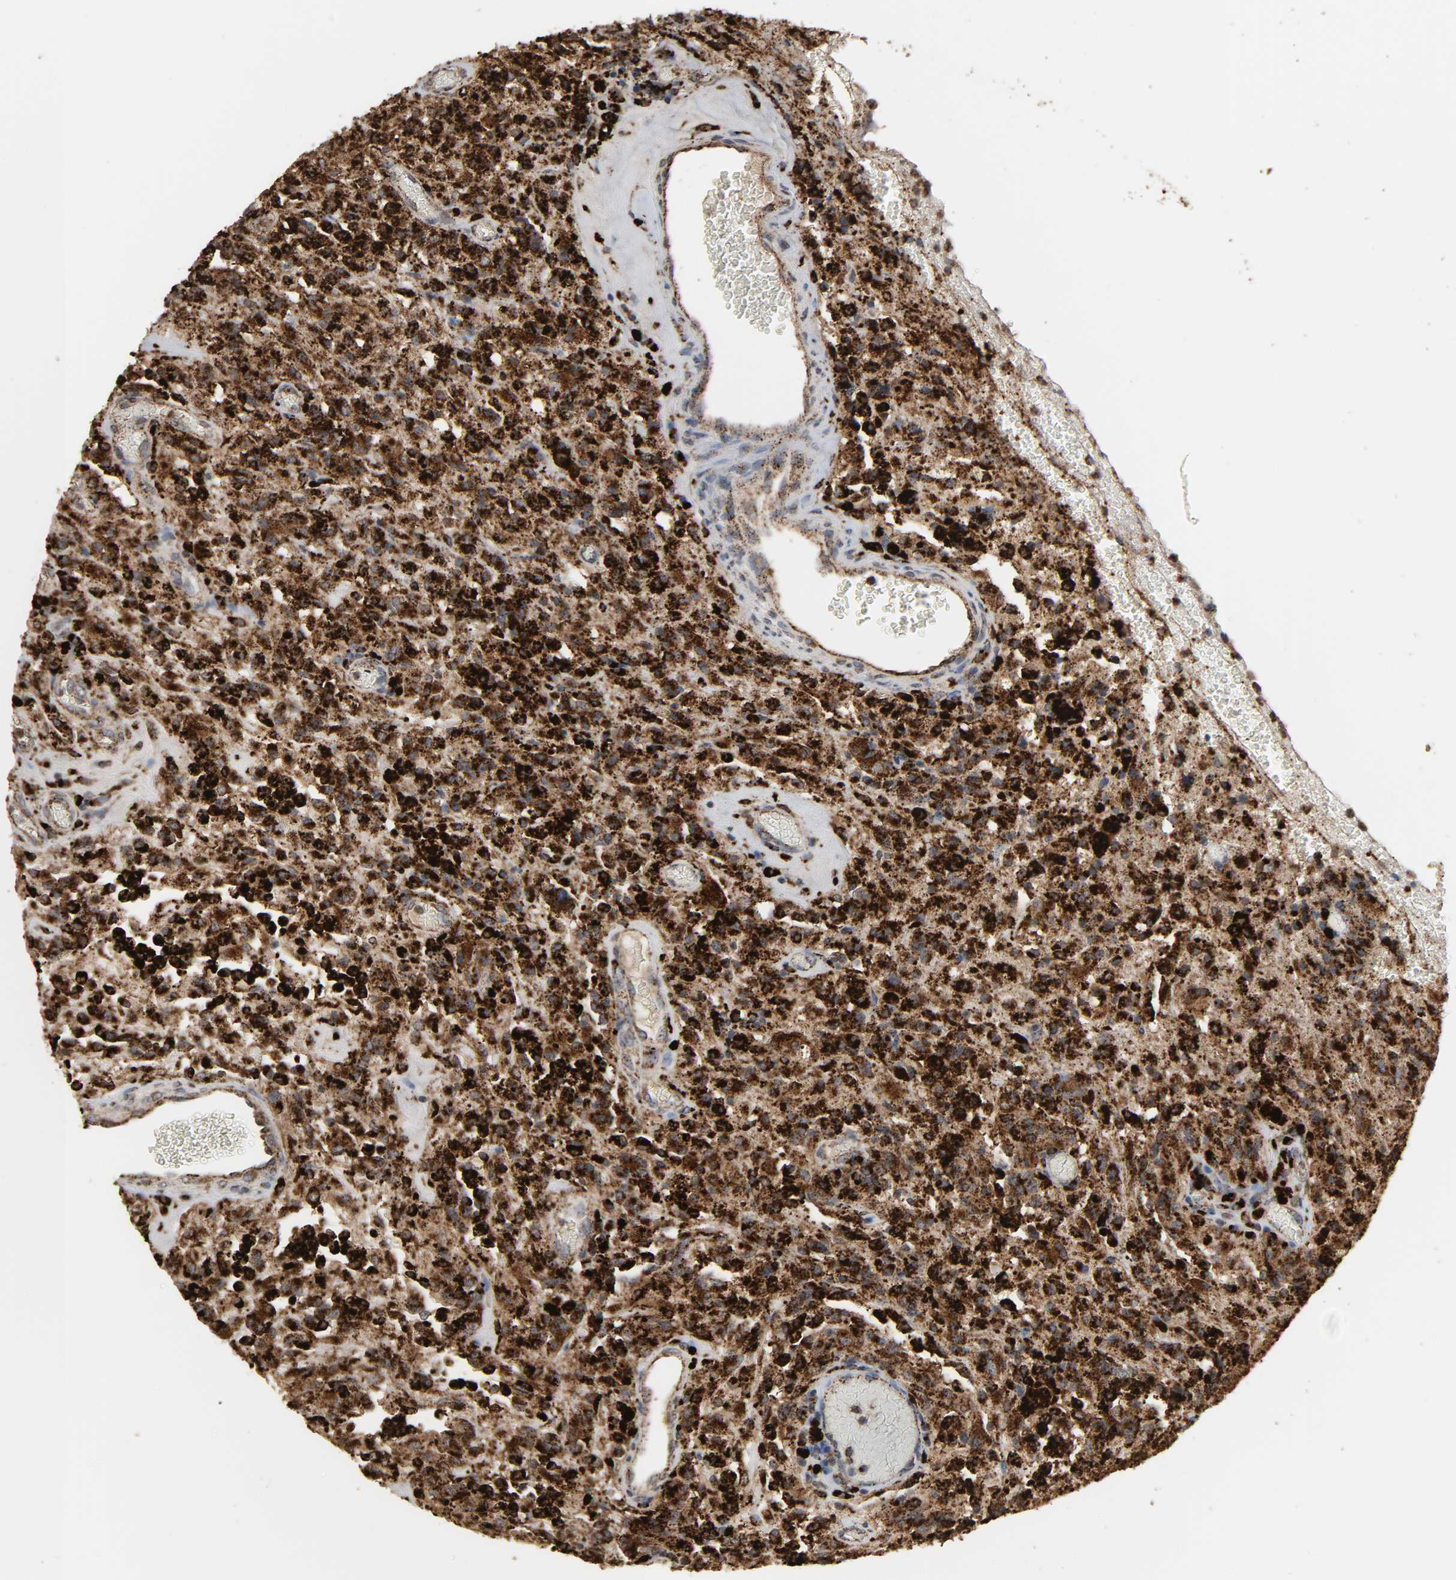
{"staining": {"intensity": "strong", "quantity": ">75%", "location": "cytoplasmic/membranous"}, "tissue": "glioma", "cell_type": "Tumor cells", "image_type": "cancer", "snomed": [{"axis": "morphology", "description": "Normal tissue, NOS"}, {"axis": "morphology", "description": "Glioma, malignant, High grade"}, {"axis": "topography", "description": "Cerebral cortex"}], "caption": "Immunohistochemistry (DAB) staining of human glioma displays strong cytoplasmic/membranous protein staining in about >75% of tumor cells.", "gene": "PSAP", "patient": {"sex": "male", "age": 56}}